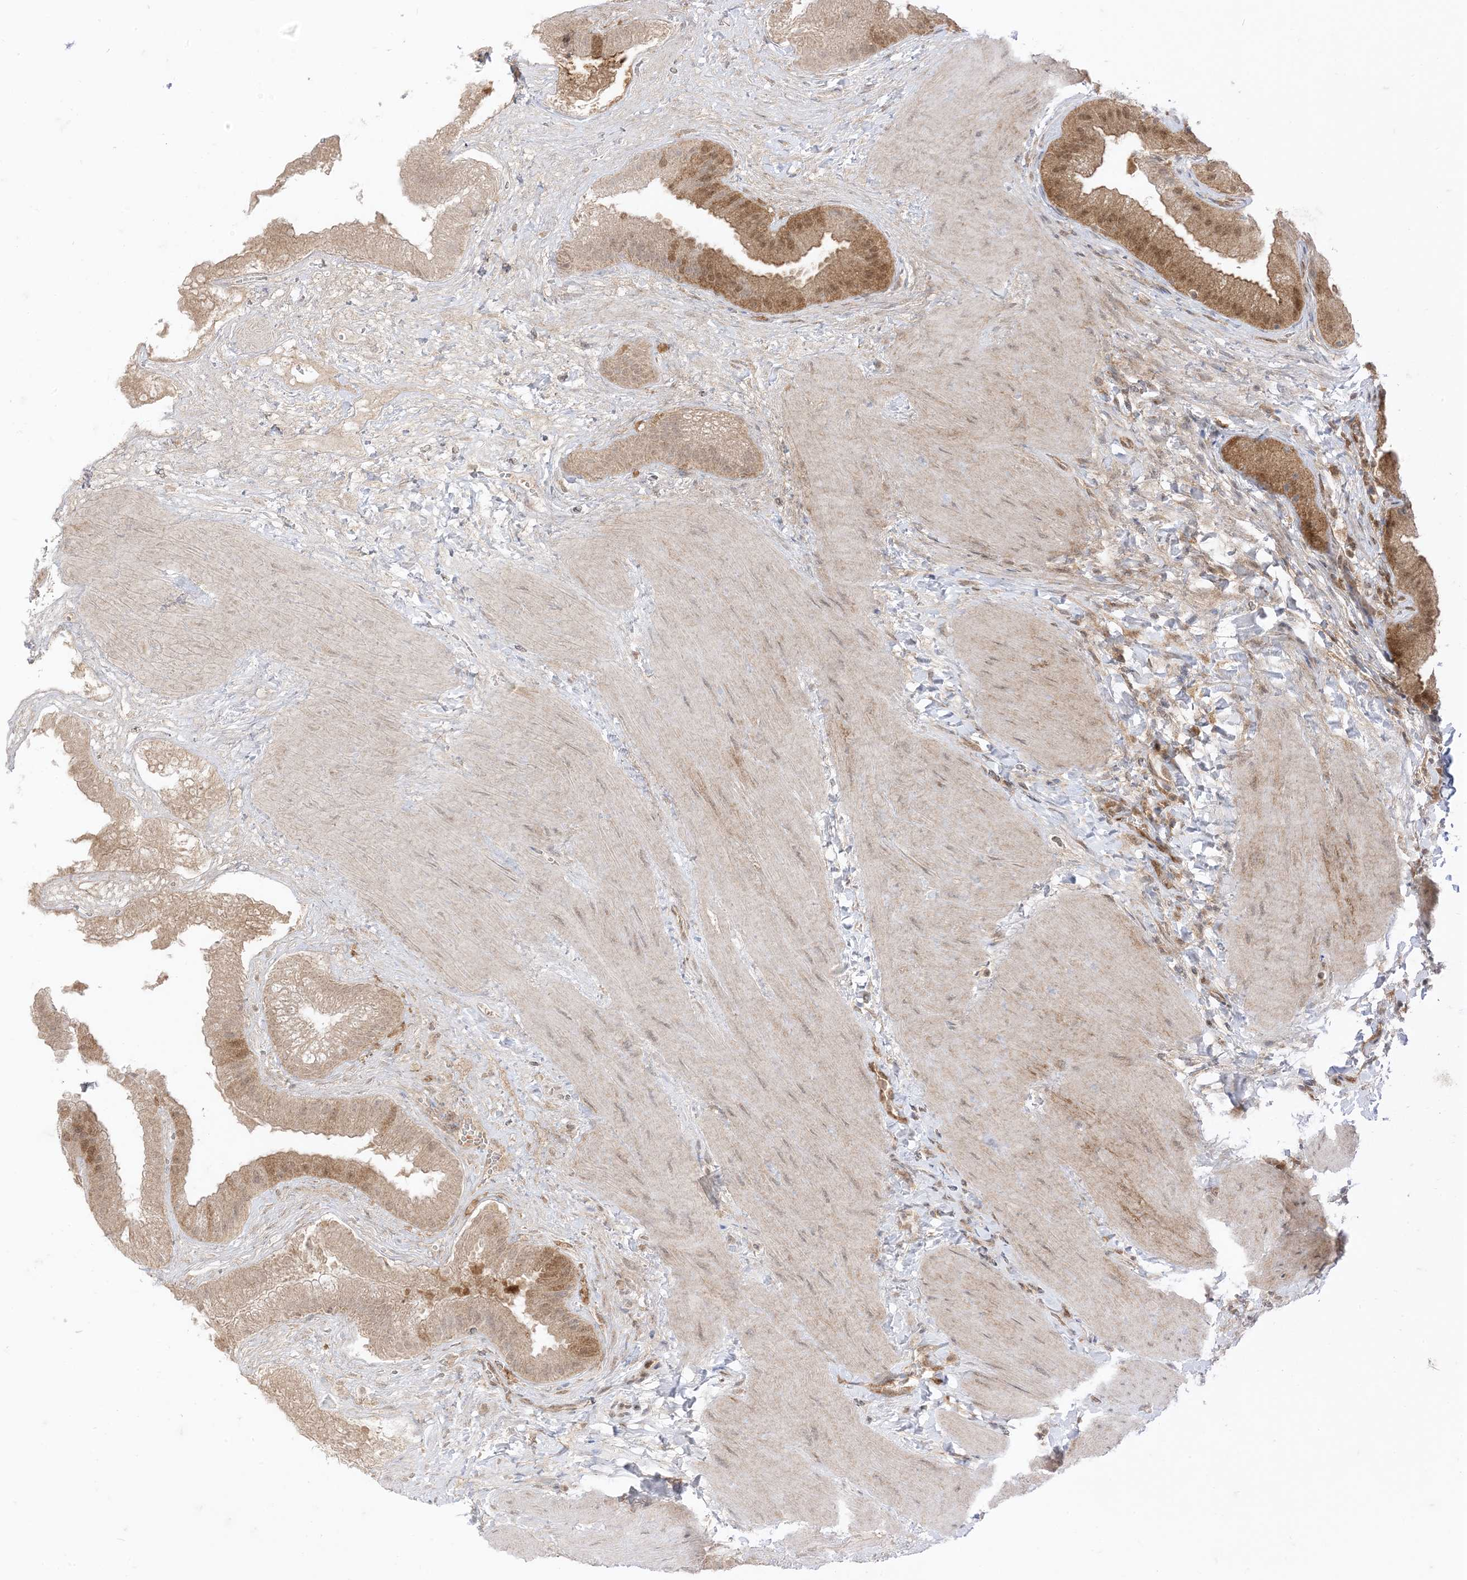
{"staining": {"intensity": "strong", "quantity": "25%-75%", "location": "cytoplasmic/membranous,nuclear"}, "tissue": "gallbladder", "cell_type": "Glandular cells", "image_type": "normal", "snomed": [{"axis": "morphology", "description": "Normal tissue, NOS"}, {"axis": "topography", "description": "Gallbladder"}], "caption": "DAB (3,3'-diaminobenzidine) immunohistochemical staining of normal human gallbladder reveals strong cytoplasmic/membranous,nuclear protein staining in about 25%-75% of glandular cells.", "gene": "PTPA", "patient": {"sex": "male", "age": 55}}